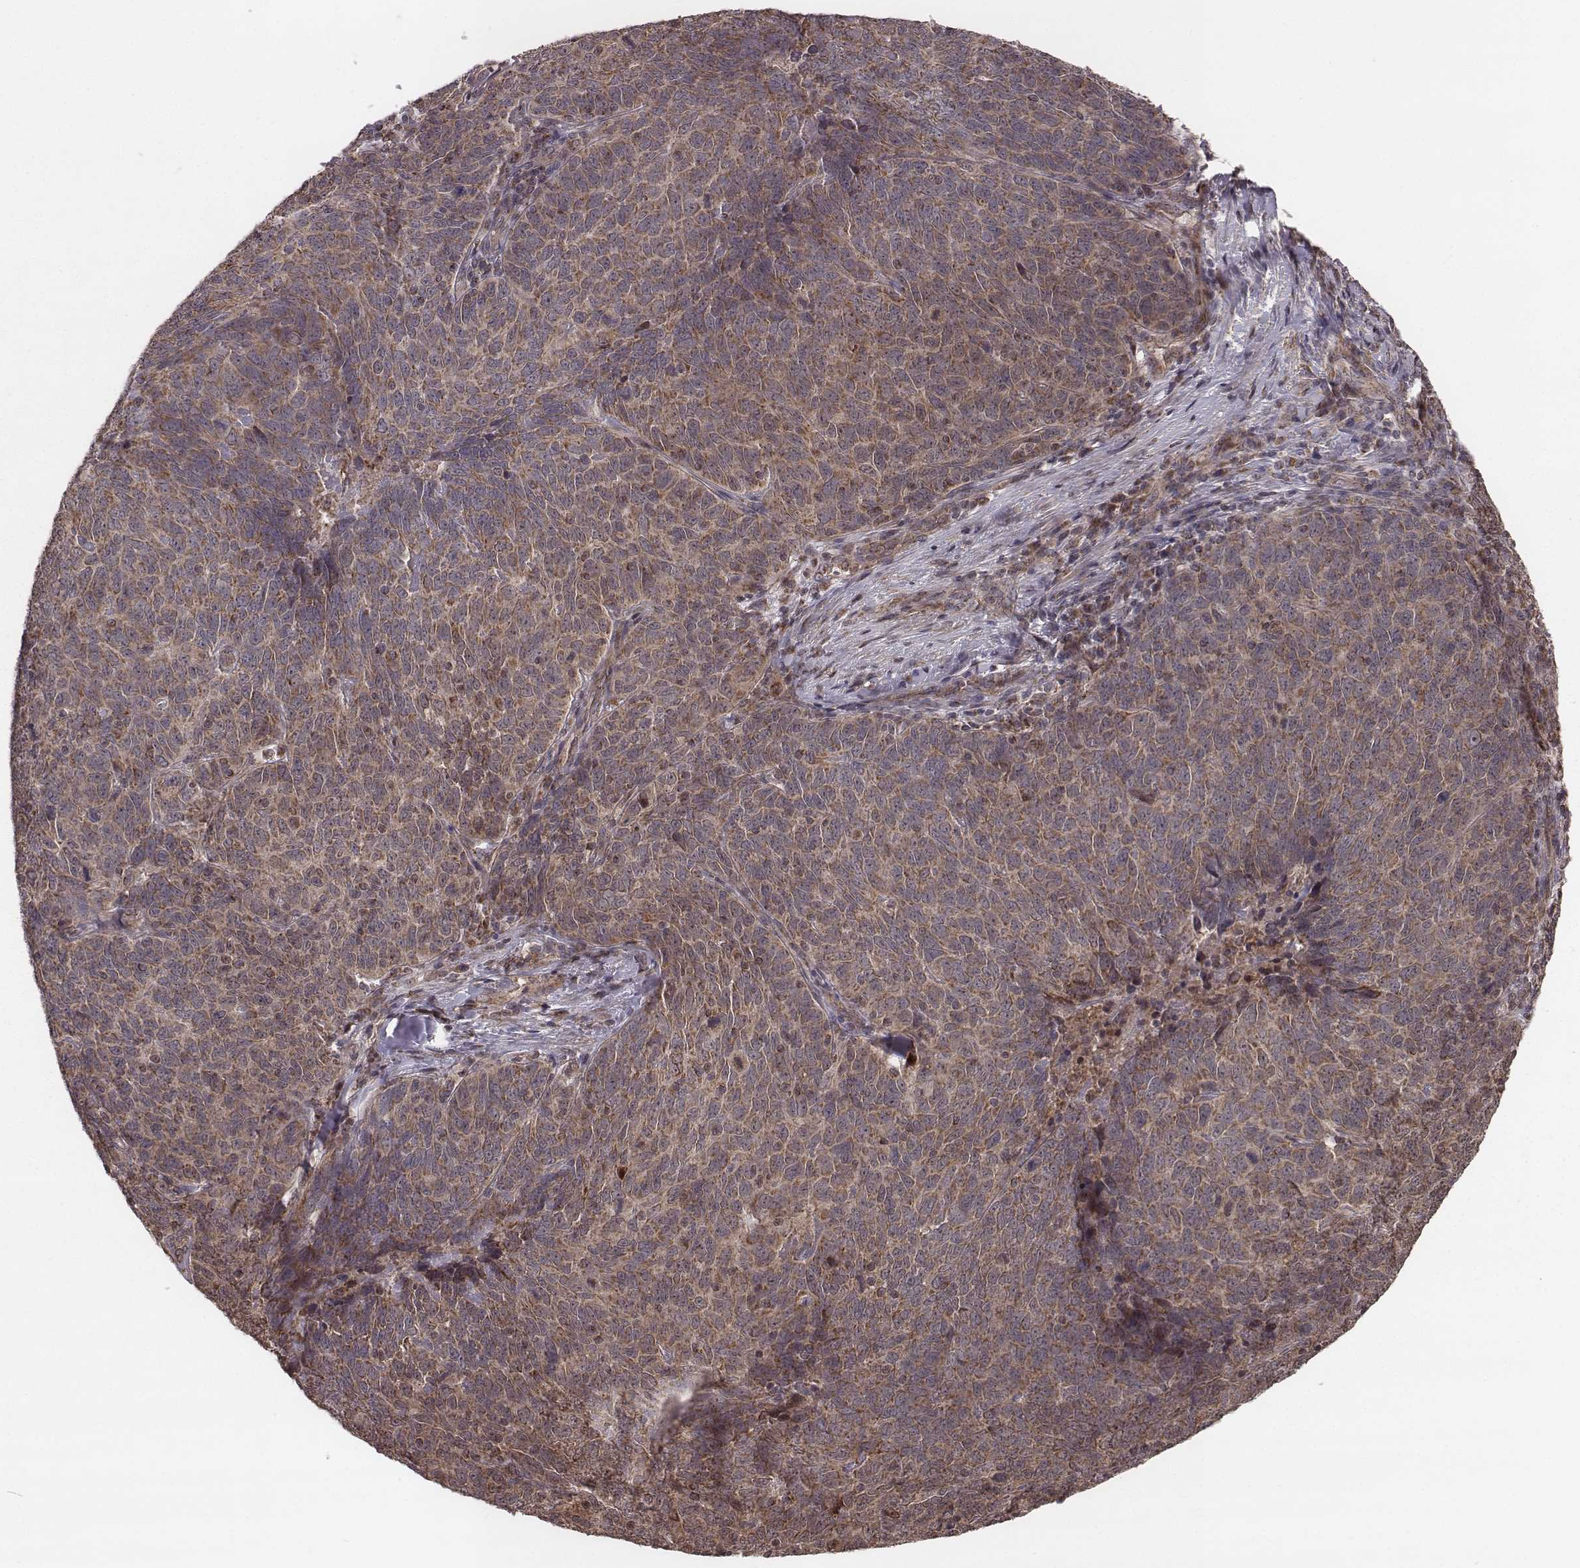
{"staining": {"intensity": "weak", "quantity": ">75%", "location": "cytoplasmic/membranous"}, "tissue": "skin cancer", "cell_type": "Tumor cells", "image_type": "cancer", "snomed": [{"axis": "morphology", "description": "Squamous cell carcinoma, NOS"}, {"axis": "topography", "description": "Skin"}, {"axis": "topography", "description": "Anal"}], "caption": "High-power microscopy captured an immunohistochemistry micrograph of skin squamous cell carcinoma, revealing weak cytoplasmic/membranous expression in about >75% of tumor cells.", "gene": "ZDHHC21", "patient": {"sex": "female", "age": 51}}